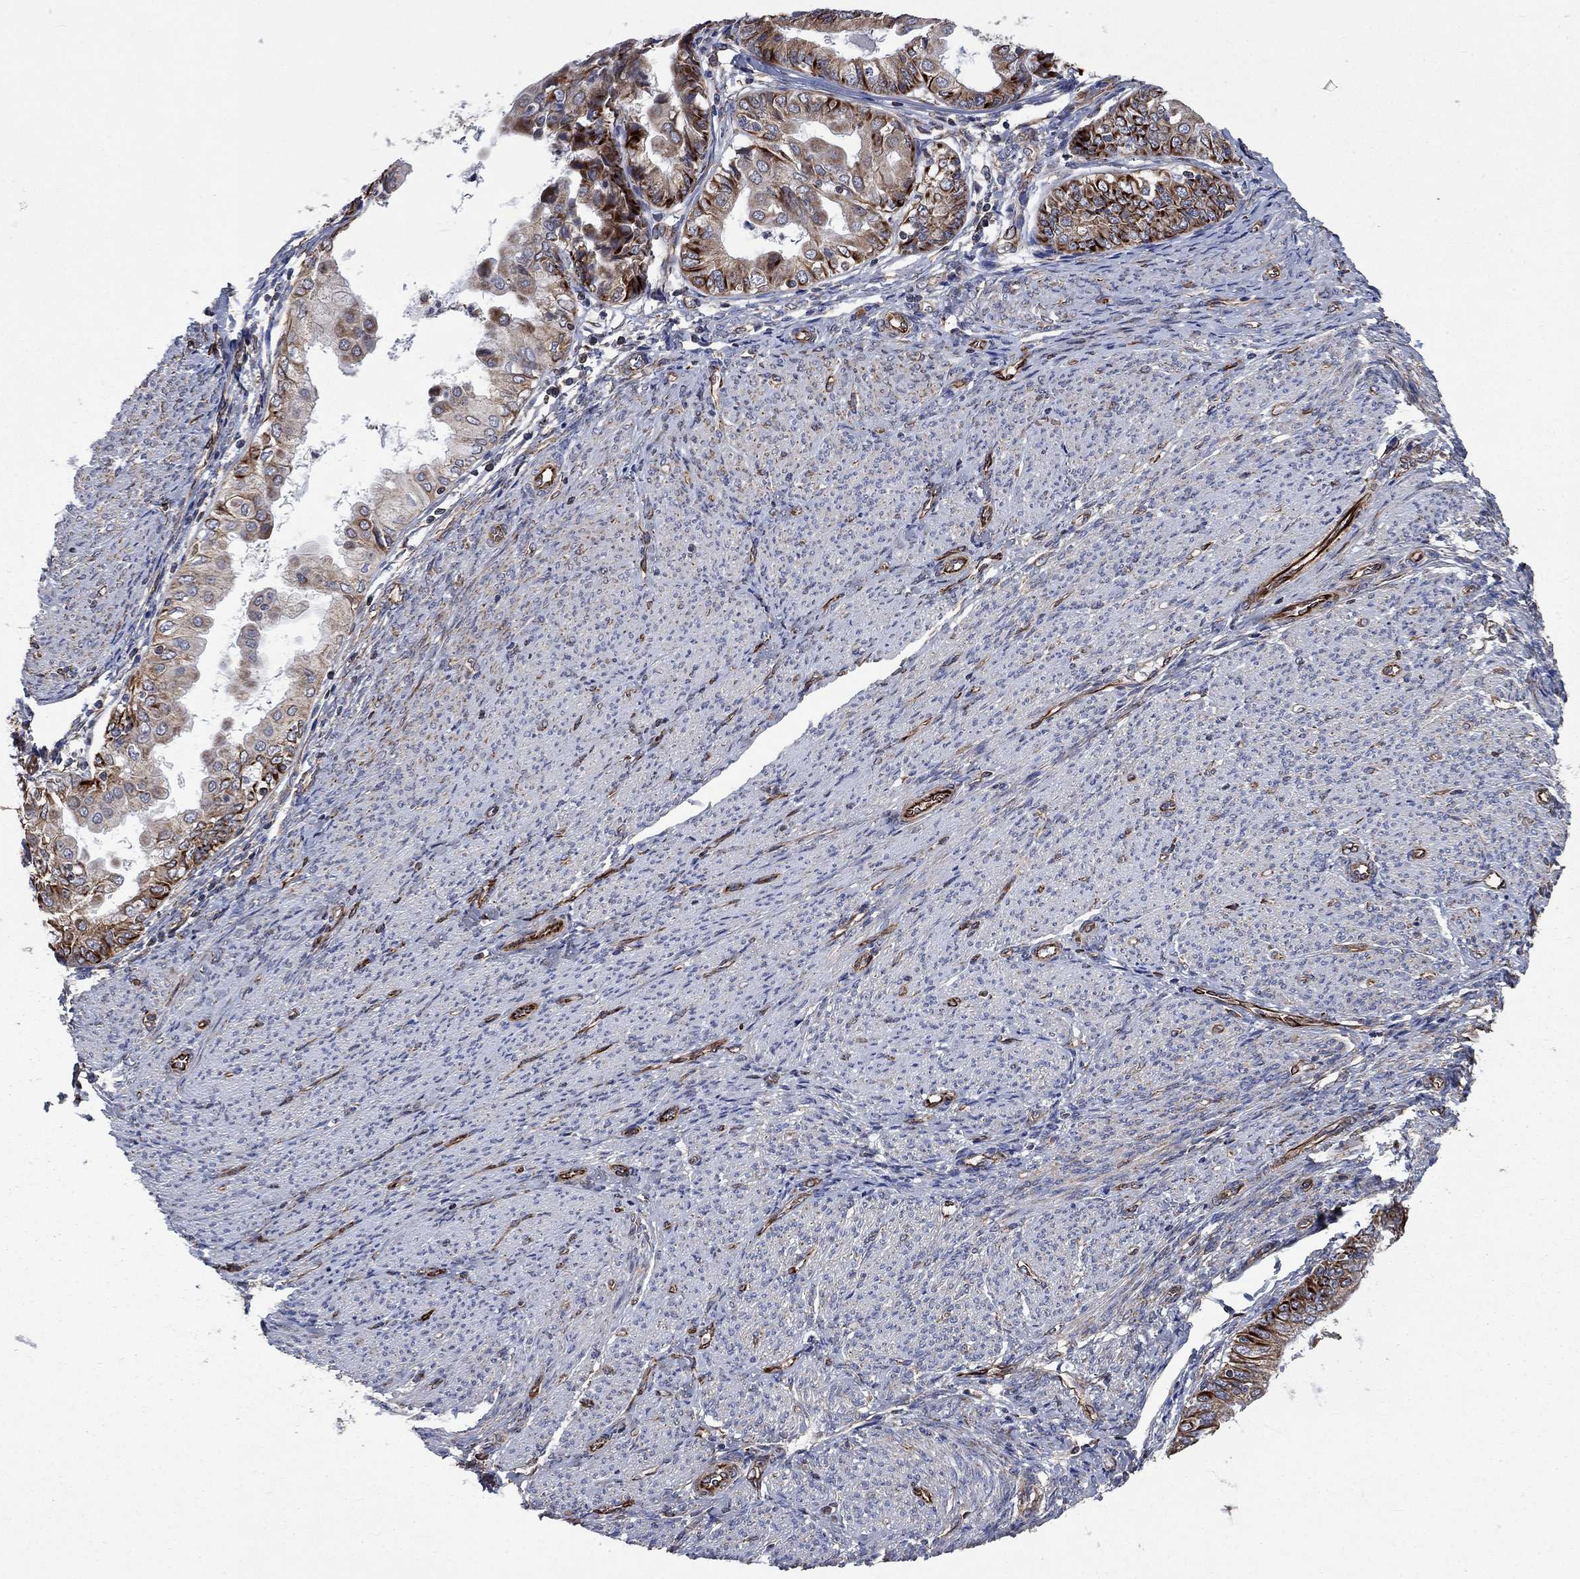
{"staining": {"intensity": "moderate", "quantity": "25%-75%", "location": "cytoplasmic/membranous"}, "tissue": "endometrial cancer", "cell_type": "Tumor cells", "image_type": "cancer", "snomed": [{"axis": "morphology", "description": "Adenocarcinoma, NOS"}, {"axis": "topography", "description": "Endometrium"}], "caption": "An immunohistochemistry (IHC) histopathology image of neoplastic tissue is shown. Protein staining in brown shows moderate cytoplasmic/membranous positivity in endometrial cancer within tumor cells.", "gene": "NDUFC1", "patient": {"sex": "female", "age": 68}}